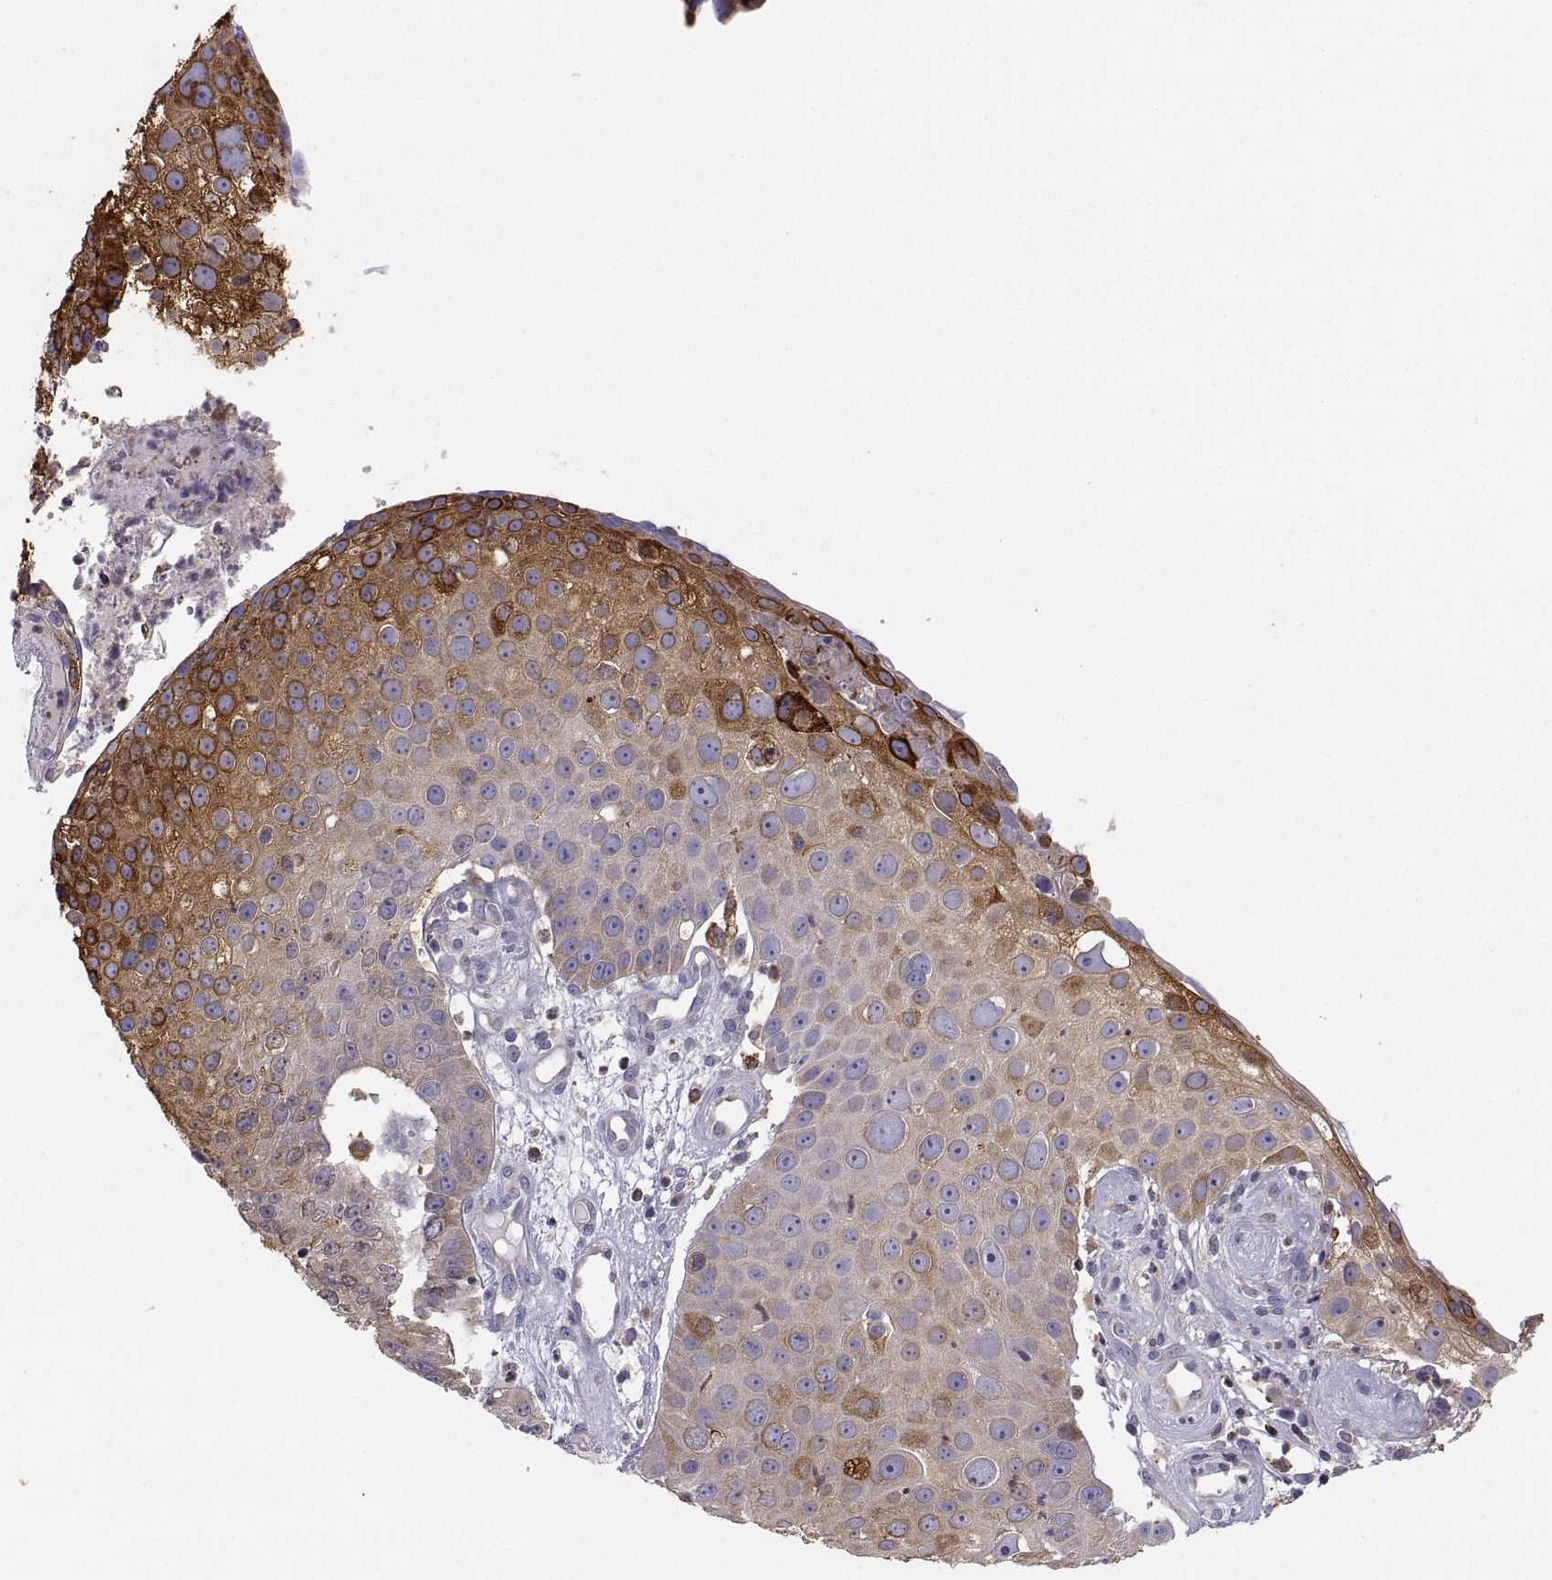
{"staining": {"intensity": "strong", "quantity": "<25%", "location": "cytoplasmic/membranous"}, "tissue": "skin cancer", "cell_type": "Tumor cells", "image_type": "cancer", "snomed": [{"axis": "morphology", "description": "Squamous cell carcinoma, NOS"}, {"axis": "topography", "description": "Skin"}], "caption": "Human skin cancer stained with a protein marker exhibits strong staining in tumor cells.", "gene": "ERO1A", "patient": {"sex": "male", "age": 71}}